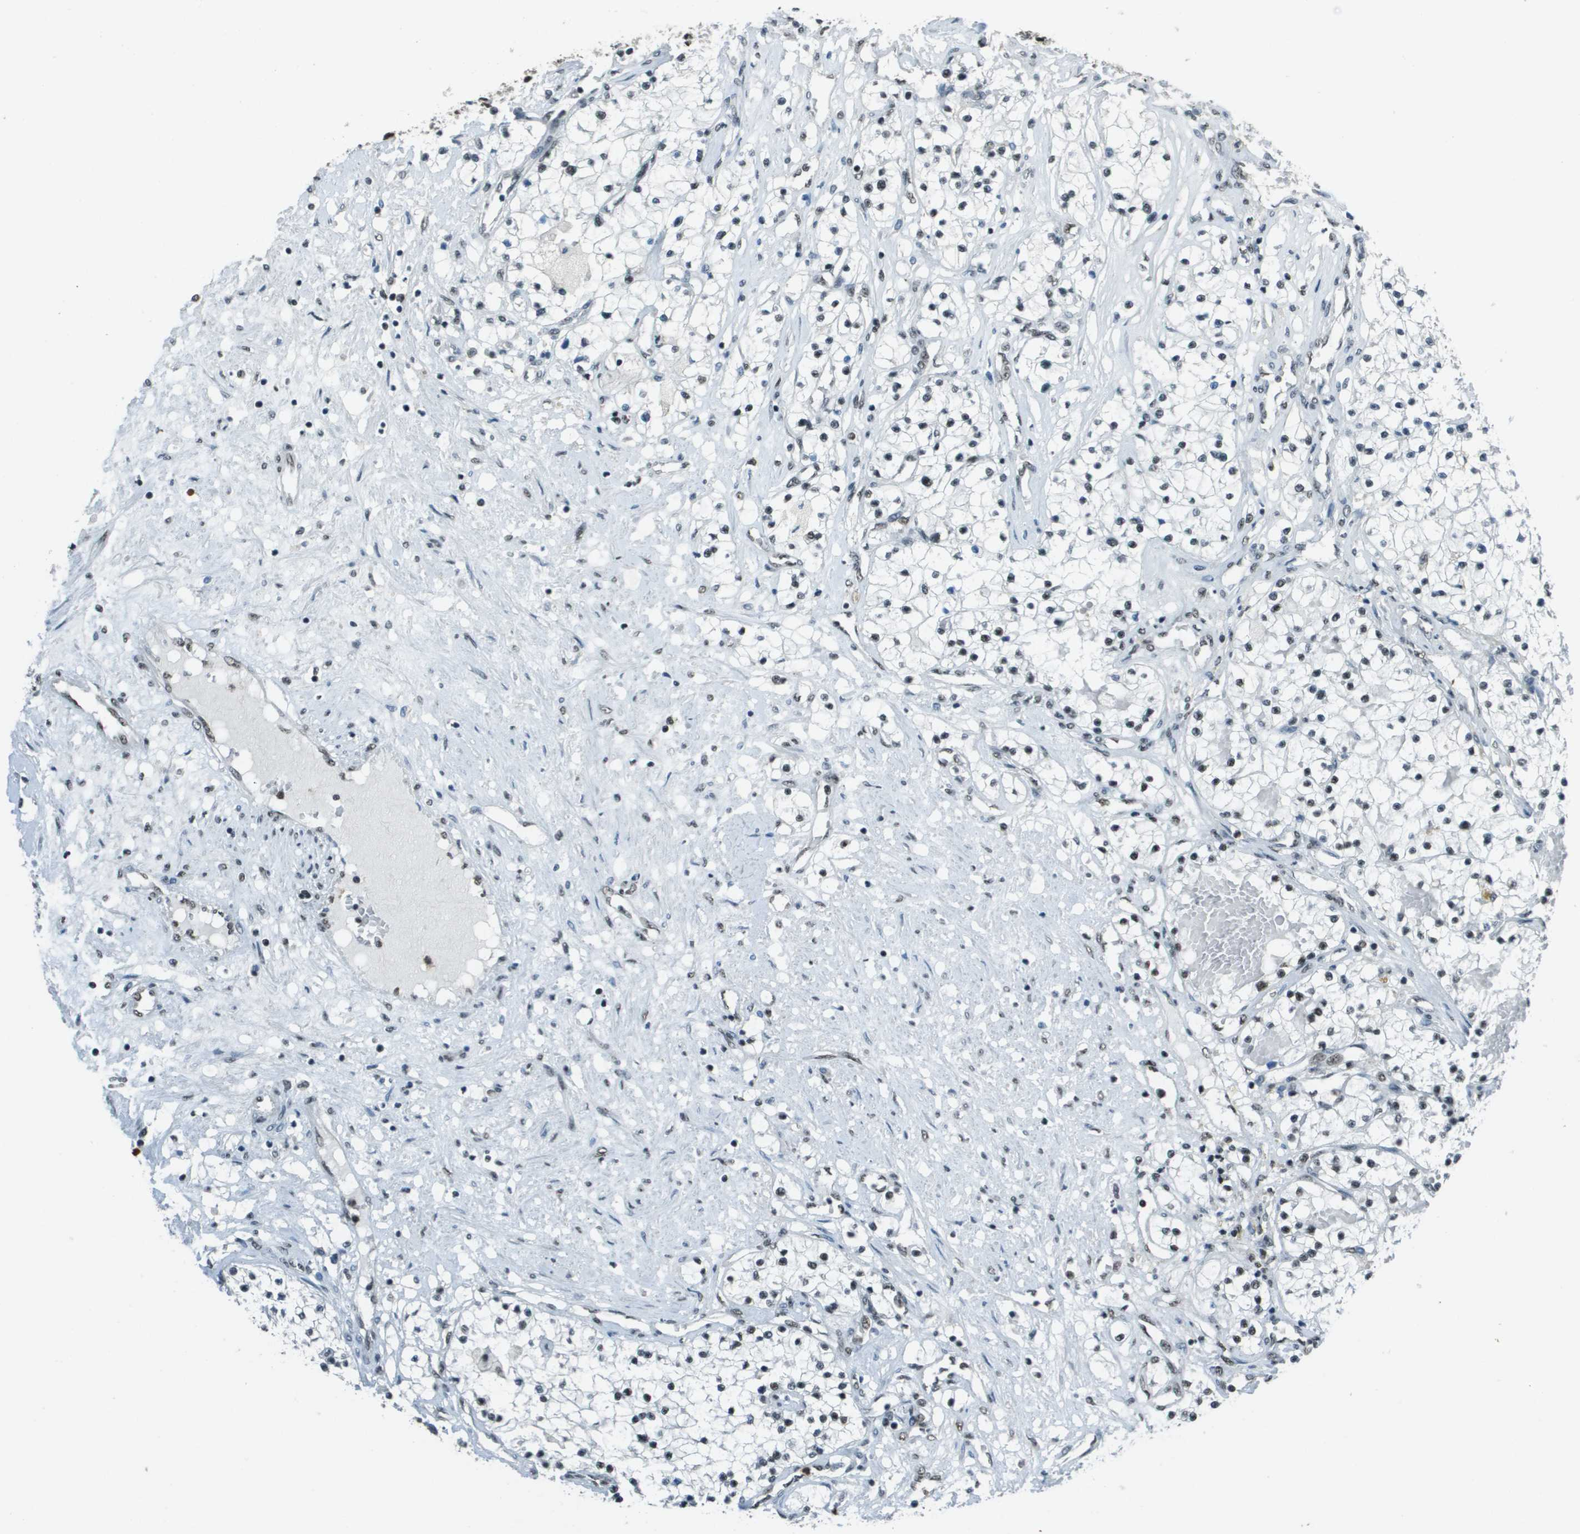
{"staining": {"intensity": "weak", "quantity": "25%-75%", "location": "nuclear"}, "tissue": "renal cancer", "cell_type": "Tumor cells", "image_type": "cancer", "snomed": [{"axis": "morphology", "description": "Adenocarcinoma, NOS"}, {"axis": "topography", "description": "Kidney"}], "caption": "Immunohistochemistry (IHC) photomicrograph of neoplastic tissue: human renal cancer stained using immunohistochemistry (IHC) reveals low levels of weak protein expression localized specifically in the nuclear of tumor cells, appearing as a nuclear brown color.", "gene": "DEPDC1", "patient": {"sex": "male", "age": 68}}